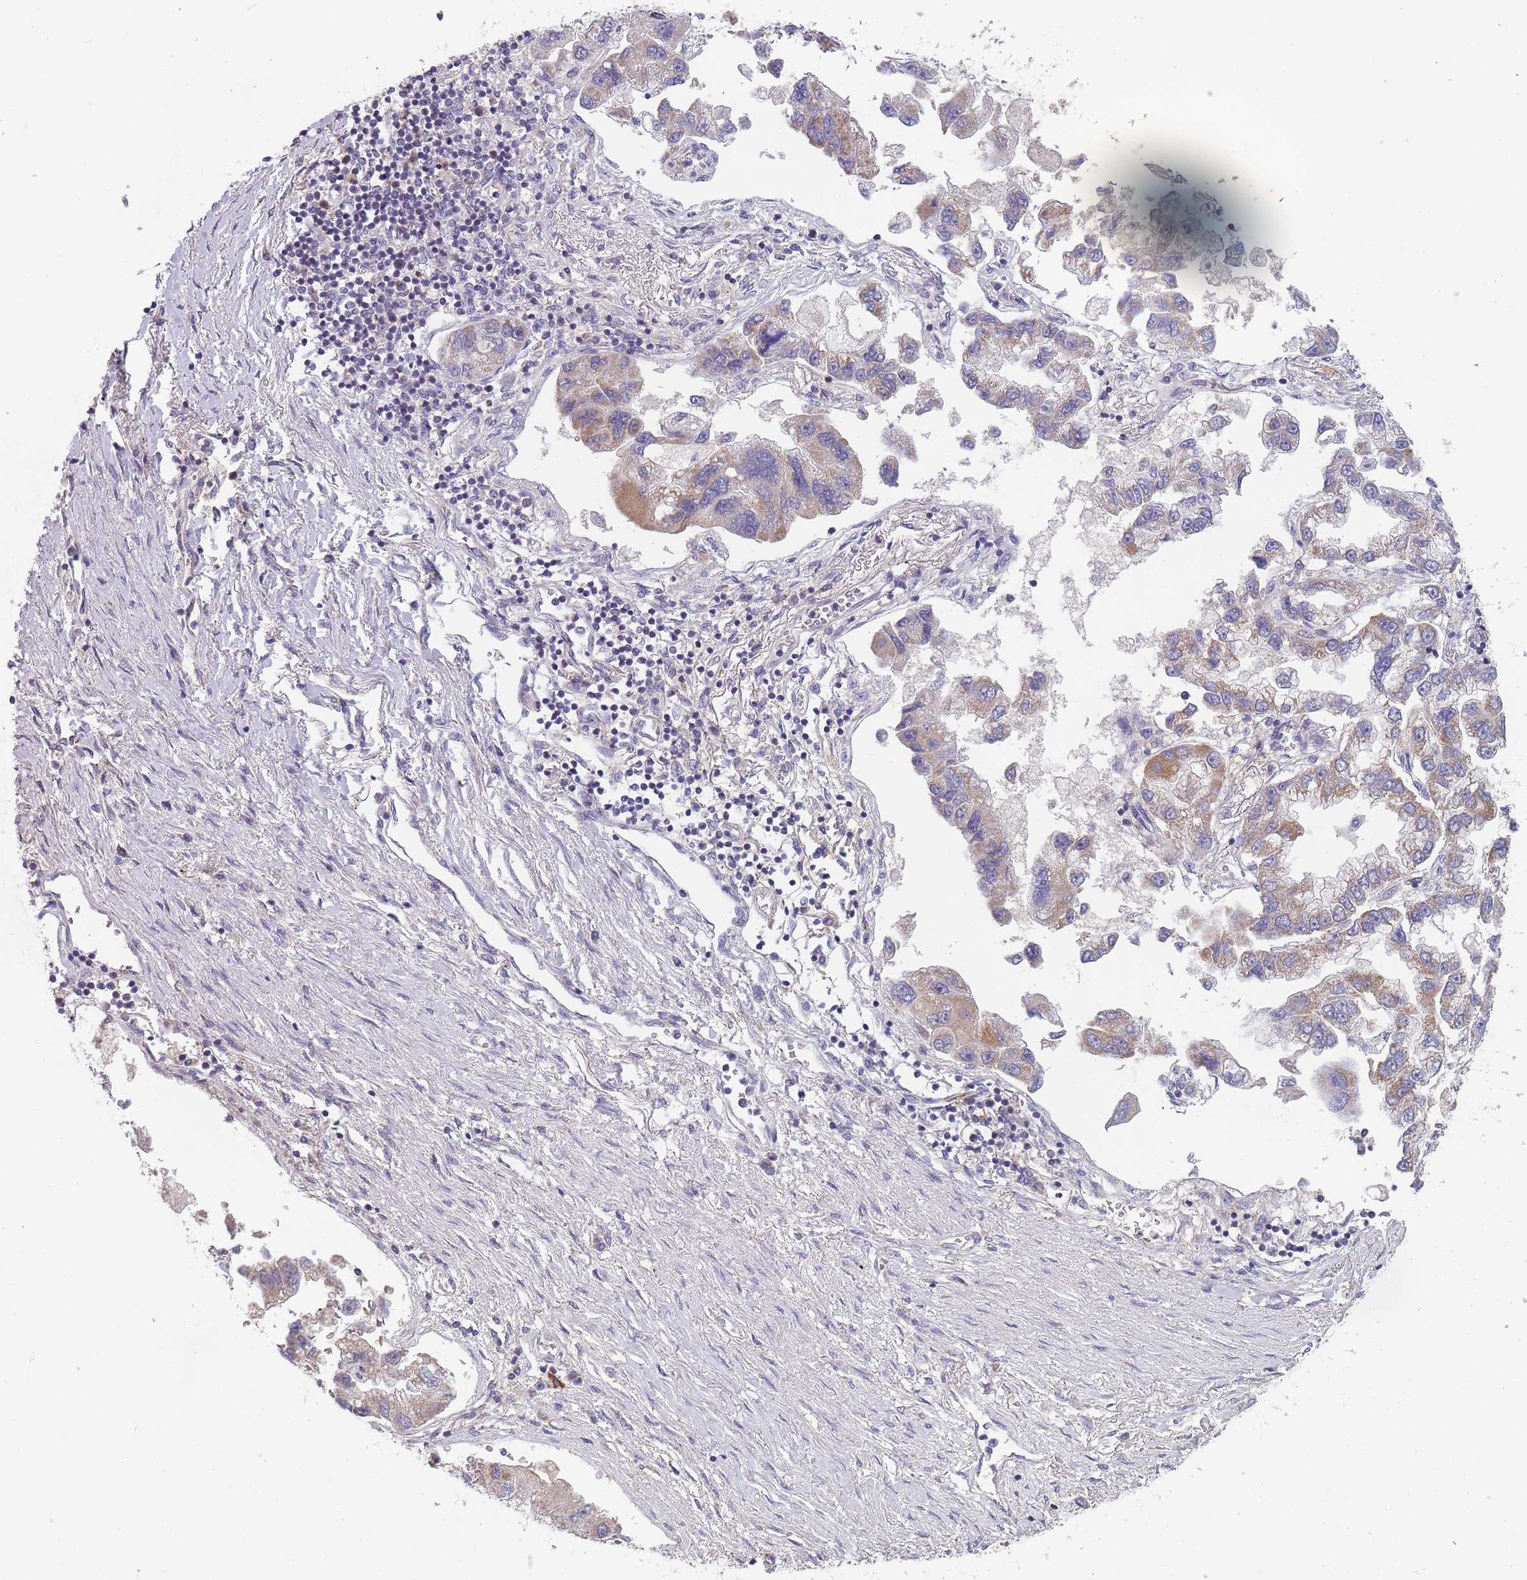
{"staining": {"intensity": "moderate", "quantity": "<25%", "location": "cytoplasmic/membranous"}, "tissue": "lung cancer", "cell_type": "Tumor cells", "image_type": "cancer", "snomed": [{"axis": "morphology", "description": "Adenocarcinoma, NOS"}, {"axis": "topography", "description": "Lung"}], "caption": "Protein analysis of lung cancer tissue demonstrates moderate cytoplasmic/membranous expression in approximately <25% of tumor cells.", "gene": "PEX7", "patient": {"sex": "female", "age": 54}}